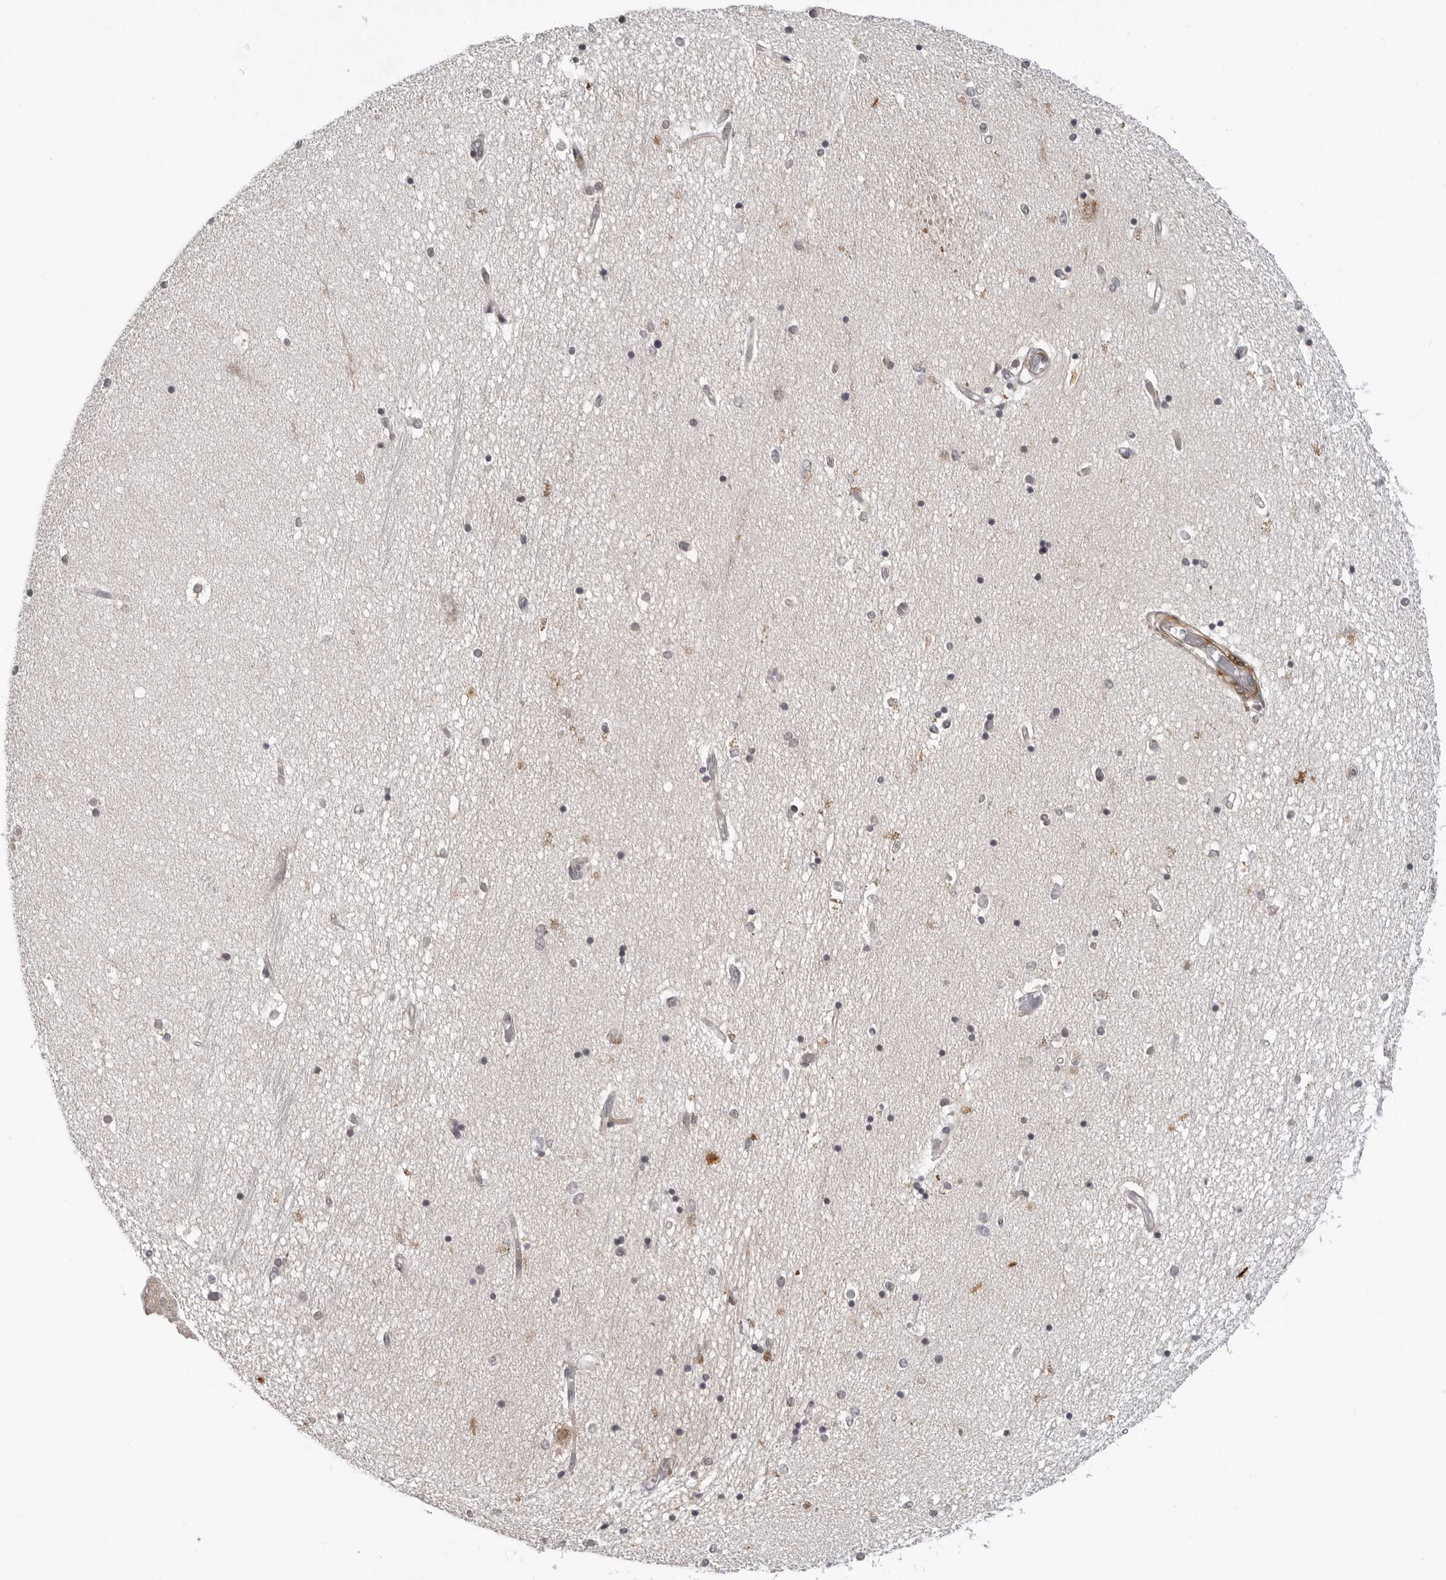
{"staining": {"intensity": "weak", "quantity": "<25%", "location": "cytoplasmic/membranous"}, "tissue": "hippocampus", "cell_type": "Glial cells", "image_type": "normal", "snomed": [{"axis": "morphology", "description": "Normal tissue, NOS"}, {"axis": "topography", "description": "Hippocampus"}], "caption": "This is a image of immunohistochemistry staining of benign hippocampus, which shows no expression in glial cells.", "gene": "ADAMTS5", "patient": {"sex": "male", "age": 45}}